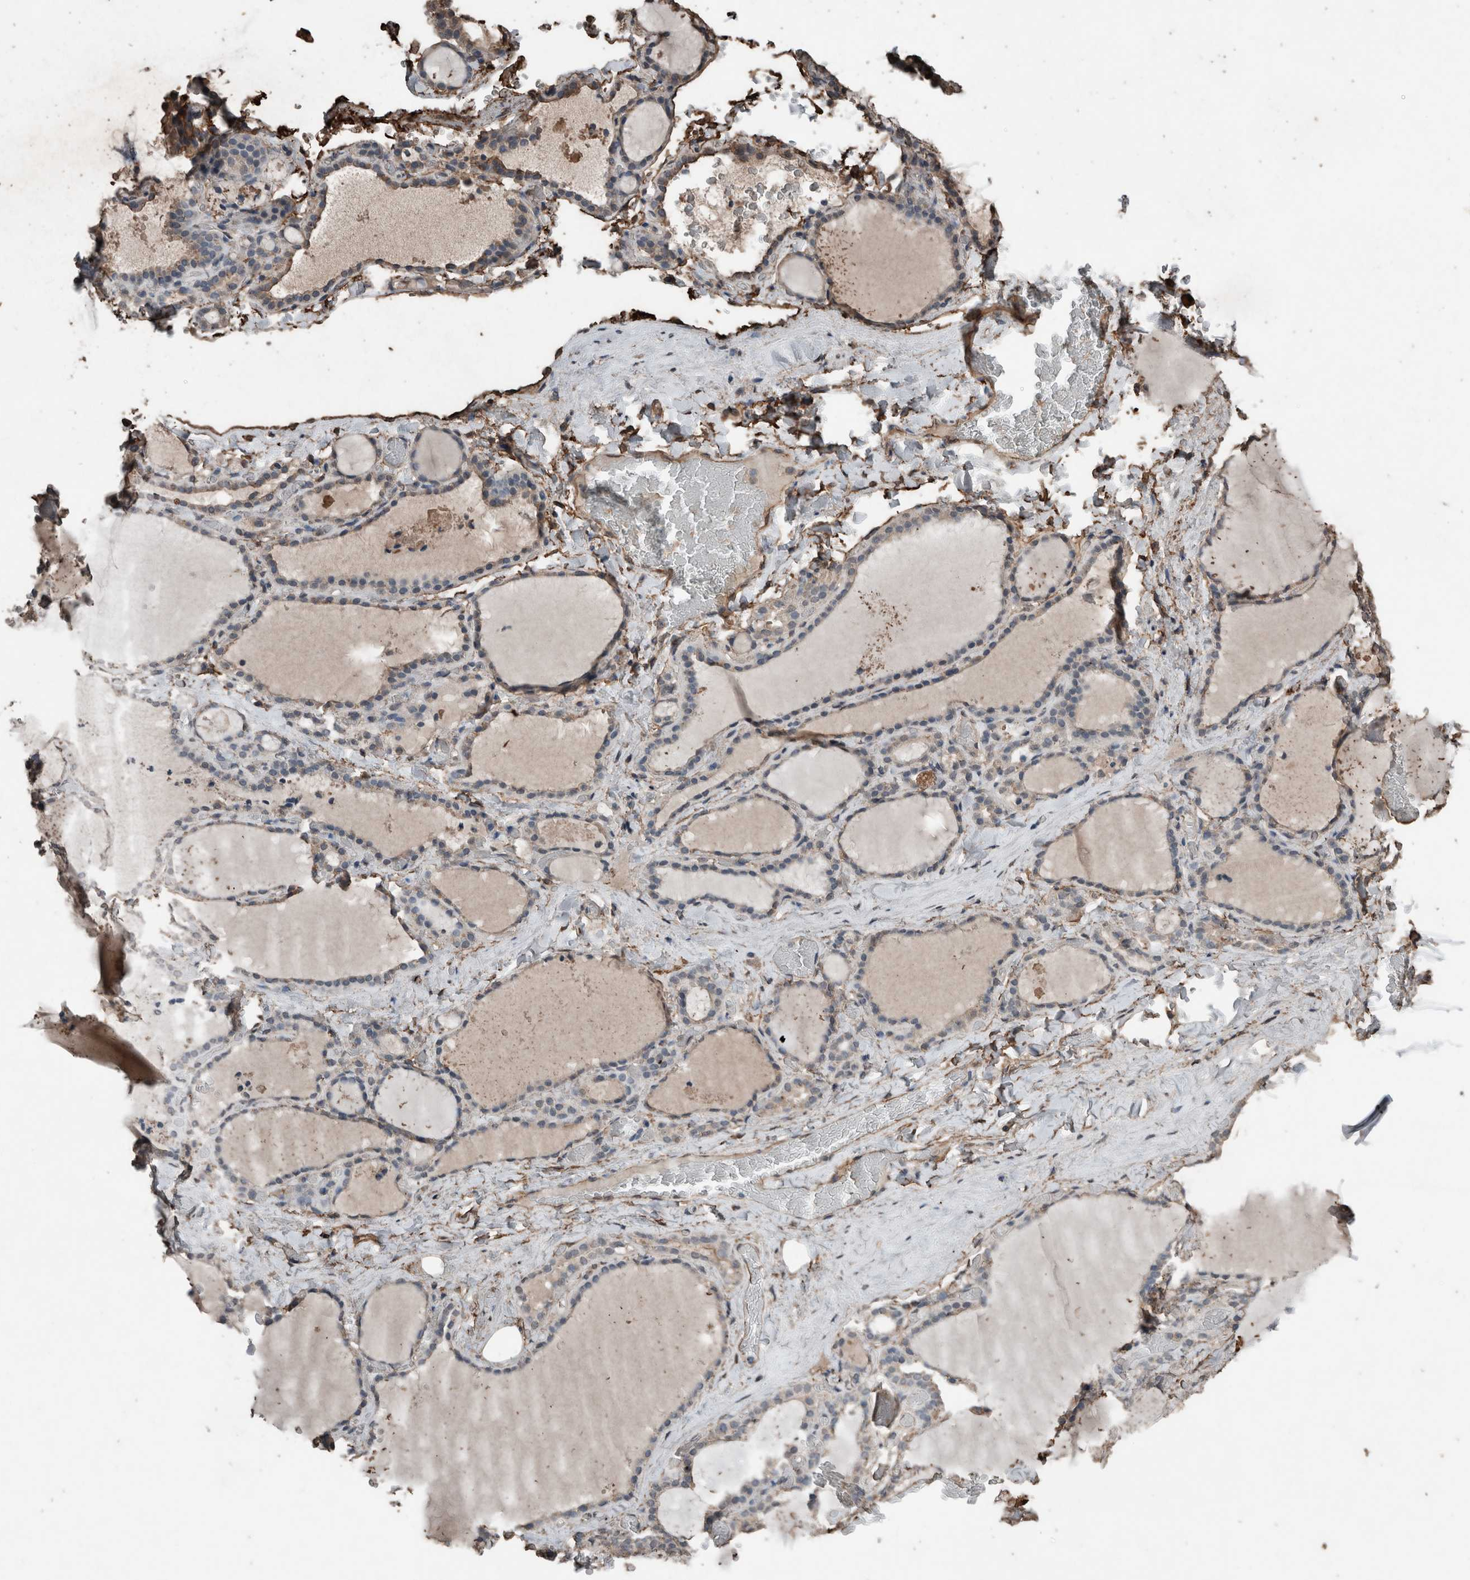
{"staining": {"intensity": "weak", "quantity": "<25%", "location": "cytoplasmic/membranous"}, "tissue": "thyroid gland", "cell_type": "Glandular cells", "image_type": "normal", "snomed": [{"axis": "morphology", "description": "Normal tissue, NOS"}, {"axis": "topography", "description": "Thyroid gland"}], "caption": "Image shows no significant protein expression in glandular cells of normal thyroid gland.", "gene": "S100A10", "patient": {"sex": "female", "age": 22}}